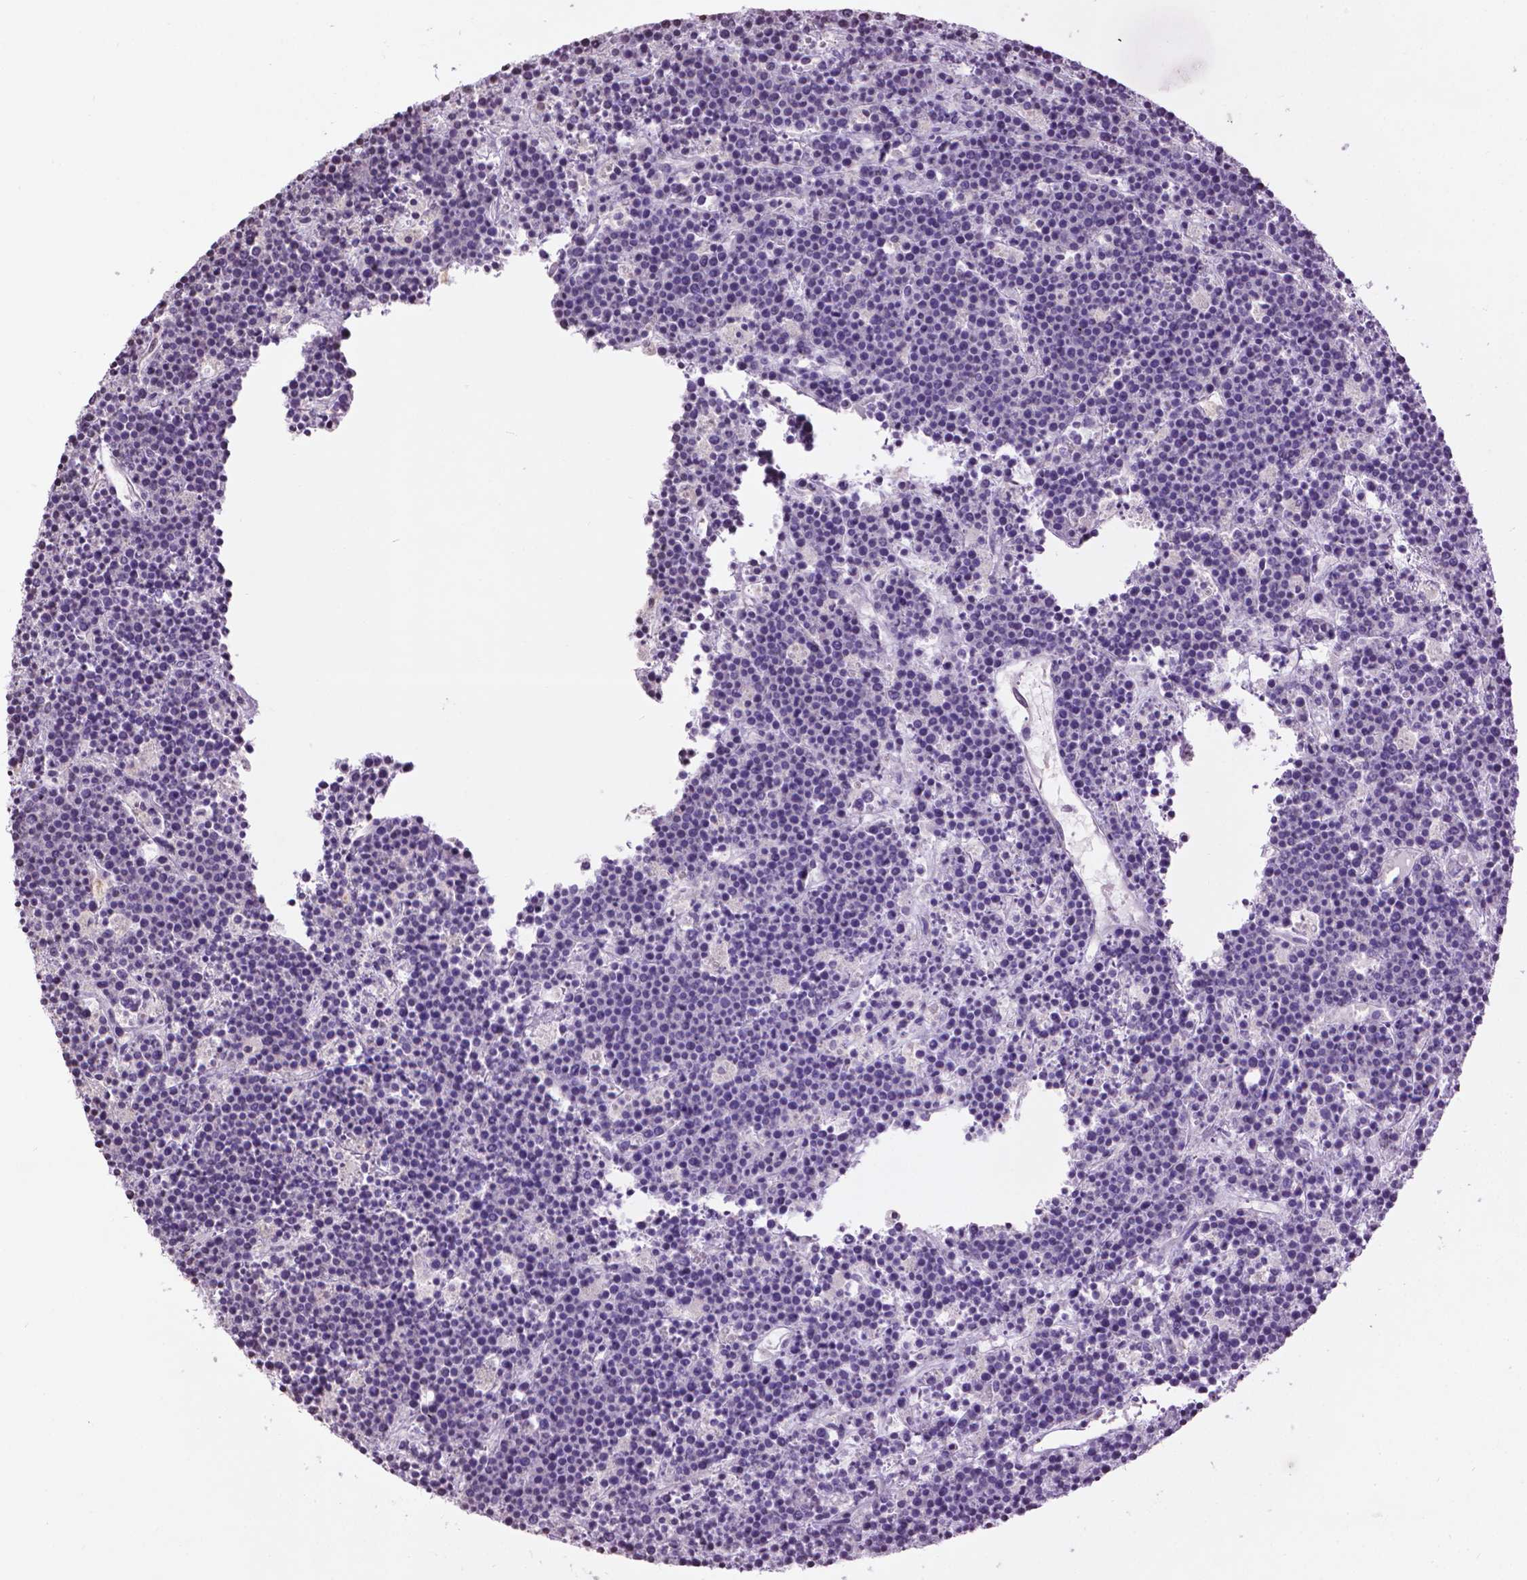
{"staining": {"intensity": "negative", "quantity": "none", "location": "none"}, "tissue": "lymphoma", "cell_type": "Tumor cells", "image_type": "cancer", "snomed": [{"axis": "morphology", "description": "Malignant lymphoma, non-Hodgkin's type, High grade"}, {"axis": "topography", "description": "Ovary"}], "caption": "Lymphoma was stained to show a protein in brown. There is no significant expression in tumor cells.", "gene": "NTNG2", "patient": {"sex": "female", "age": 56}}